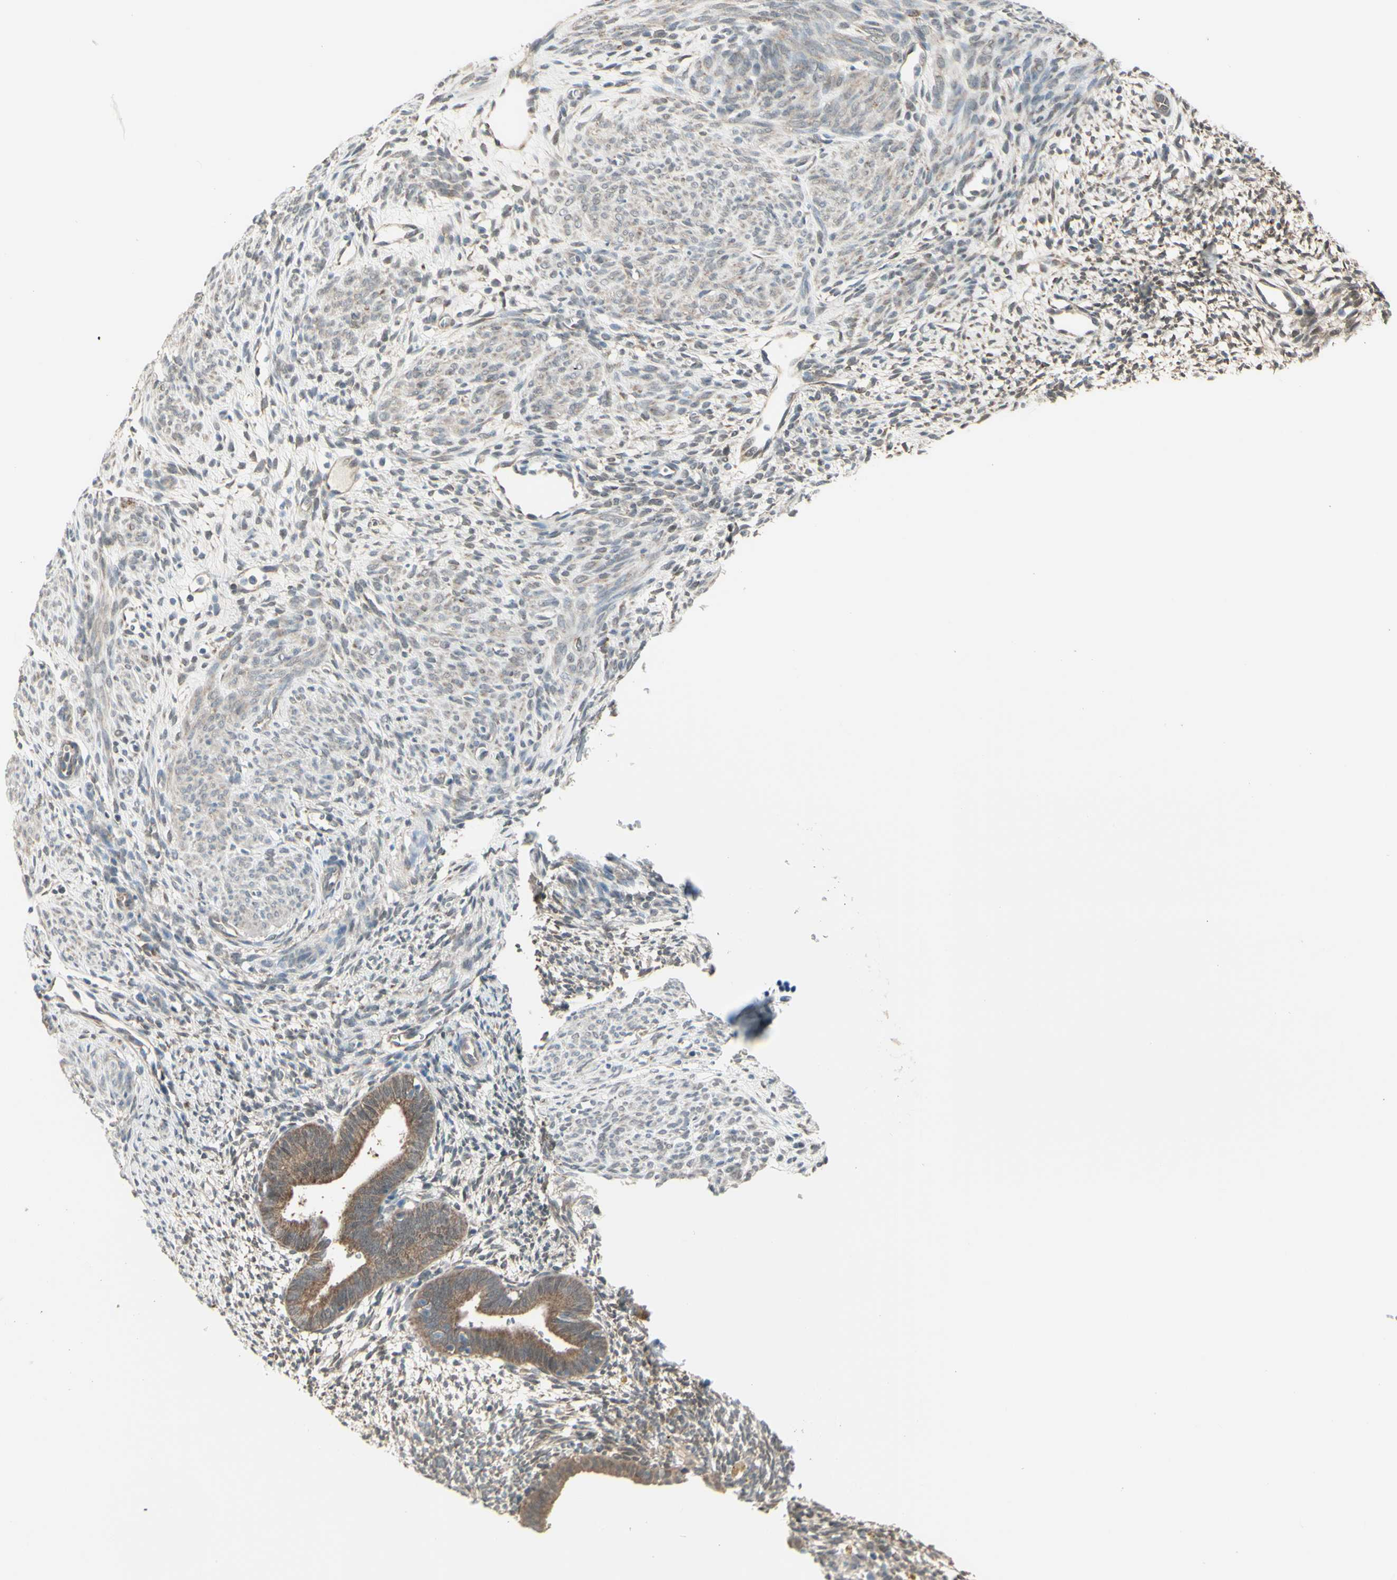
{"staining": {"intensity": "negative", "quantity": "none", "location": "none"}, "tissue": "endometrium", "cell_type": "Cells in endometrial stroma", "image_type": "normal", "snomed": [{"axis": "morphology", "description": "Normal tissue, NOS"}, {"axis": "morphology", "description": "Atrophy, NOS"}, {"axis": "topography", "description": "Uterus"}, {"axis": "topography", "description": "Endometrium"}], "caption": "DAB (3,3'-diaminobenzidine) immunohistochemical staining of unremarkable endometrium reveals no significant staining in cells in endometrial stroma.", "gene": "NAXD", "patient": {"sex": "female", "age": 68}}